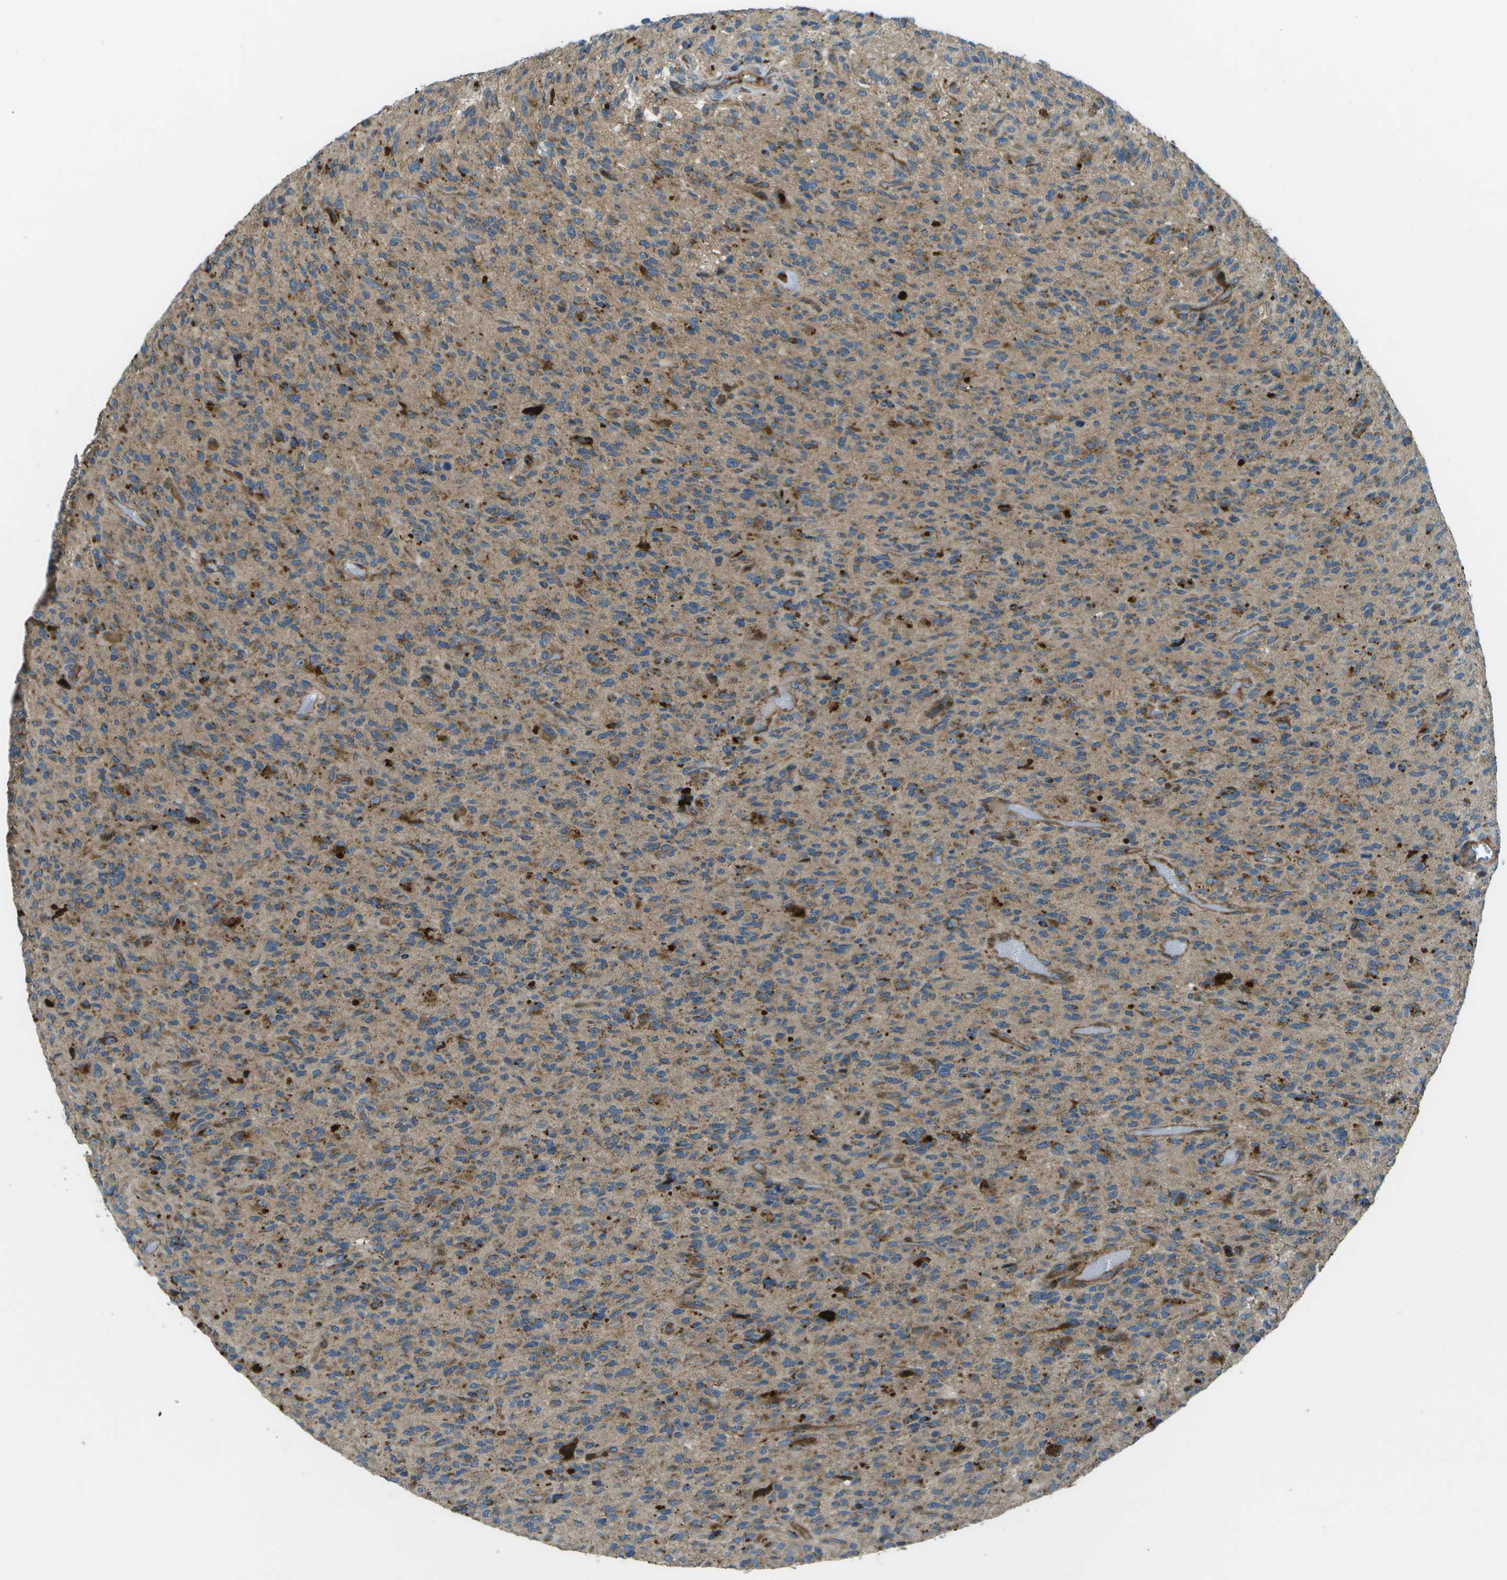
{"staining": {"intensity": "moderate", "quantity": "25%-75%", "location": "cytoplasmic/membranous"}, "tissue": "glioma", "cell_type": "Tumor cells", "image_type": "cancer", "snomed": [{"axis": "morphology", "description": "Glioma, malignant, High grade"}, {"axis": "topography", "description": "Brain"}], "caption": "Malignant glioma (high-grade) stained with immunohistochemistry reveals moderate cytoplasmic/membranous positivity in about 25%-75% of tumor cells. (IHC, brightfield microscopy, high magnification).", "gene": "PXYLP1", "patient": {"sex": "male", "age": 71}}